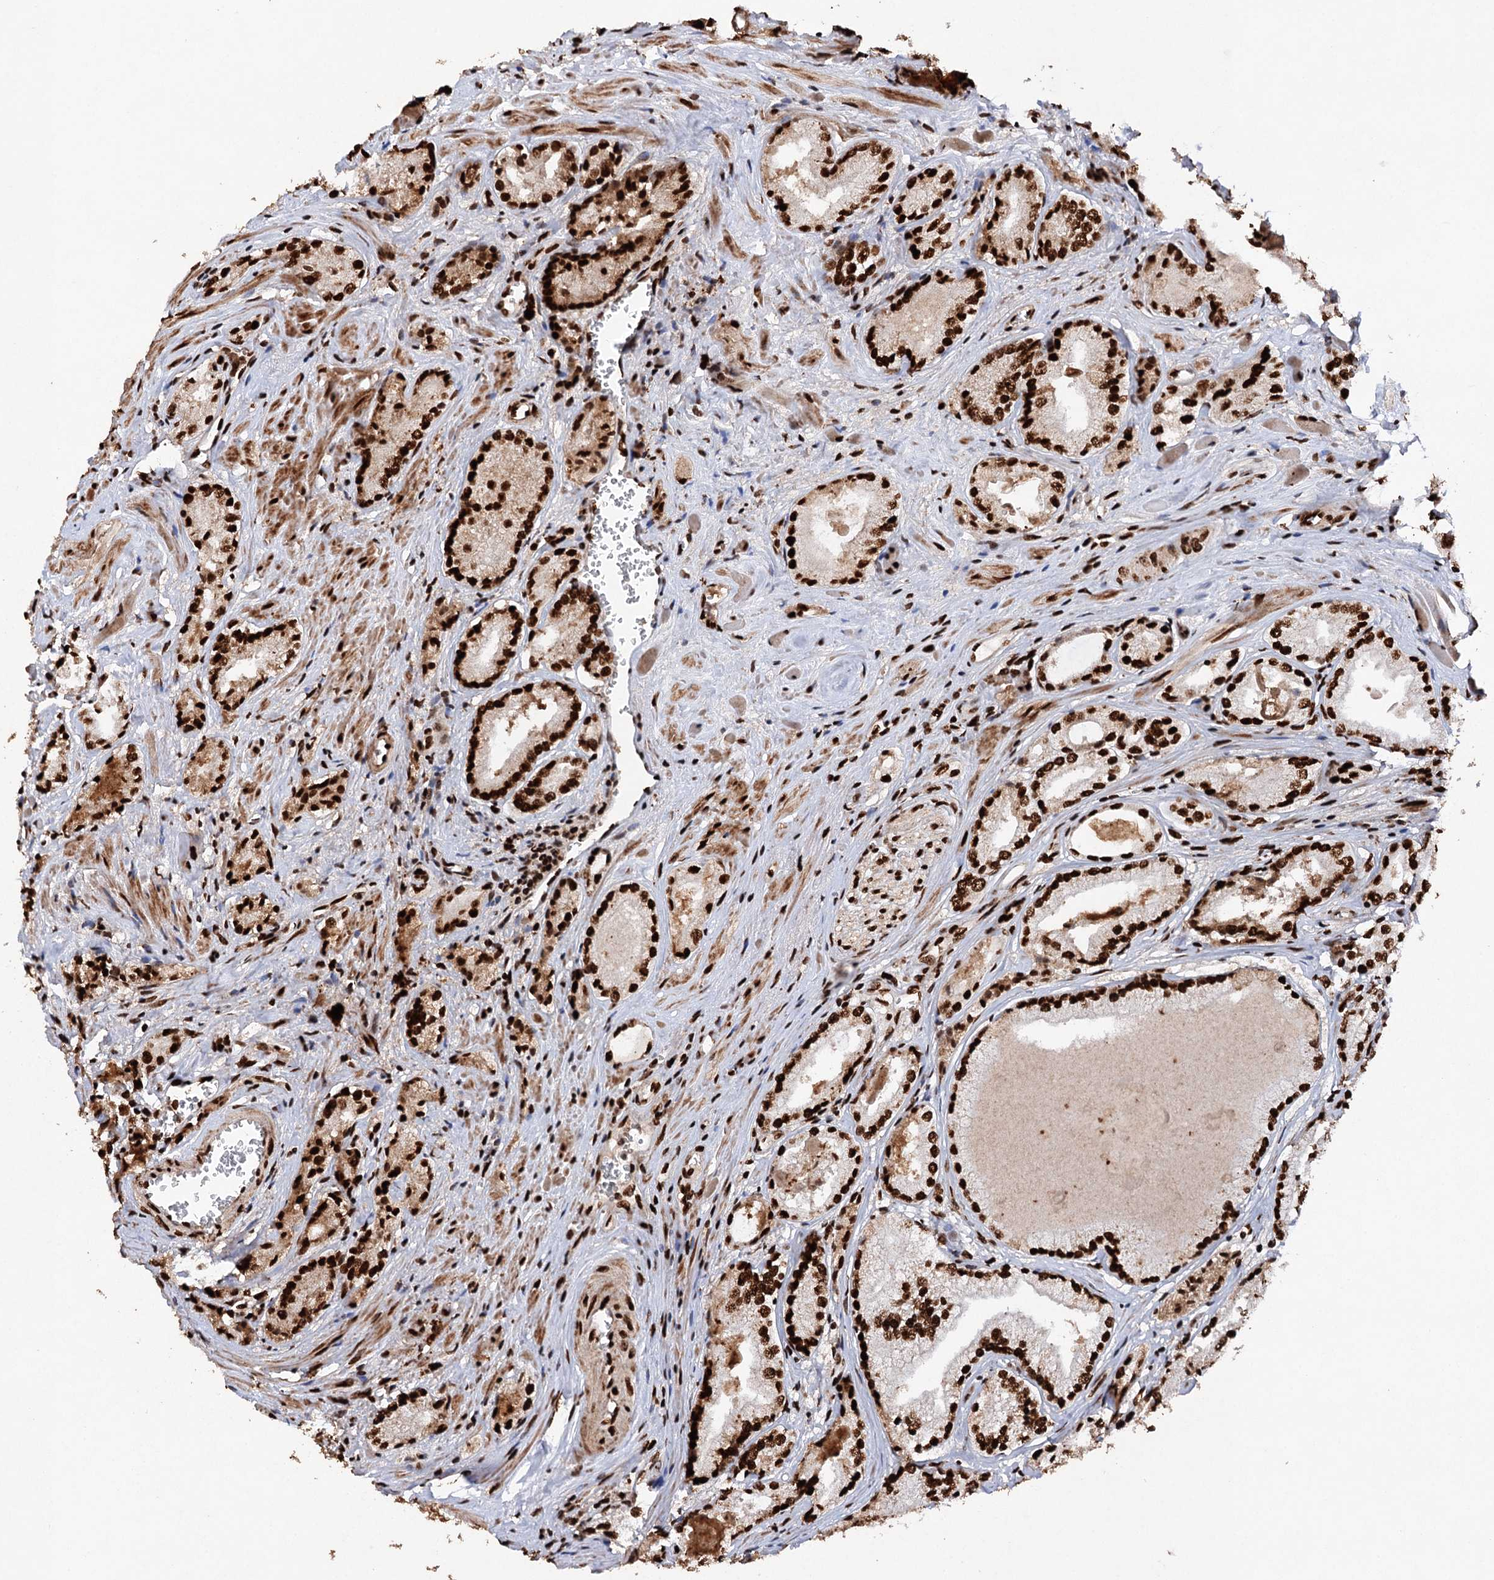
{"staining": {"intensity": "strong", "quantity": ">75%", "location": "nuclear"}, "tissue": "prostate cancer", "cell_type": "Tumor cells", "image_type": "cancer", "snomed": [{"axis": "morphology", "description": "Adenocarcinoma, Low grade"}, {"axis": "topography", "description": "Prostate"}], "caption": "Immunohistochemistry image of neoplastic tissue: adenocarcinoma (low-grade) (prostate) stained using immunohistochemistry (IHC) exhibits high levels of strong protein expression localized specifically in the nuclear of tumor cells, appearing as a nuclear brown color.", "gene": "MATR3", "patient": {"sex": "male", "age": 60}}